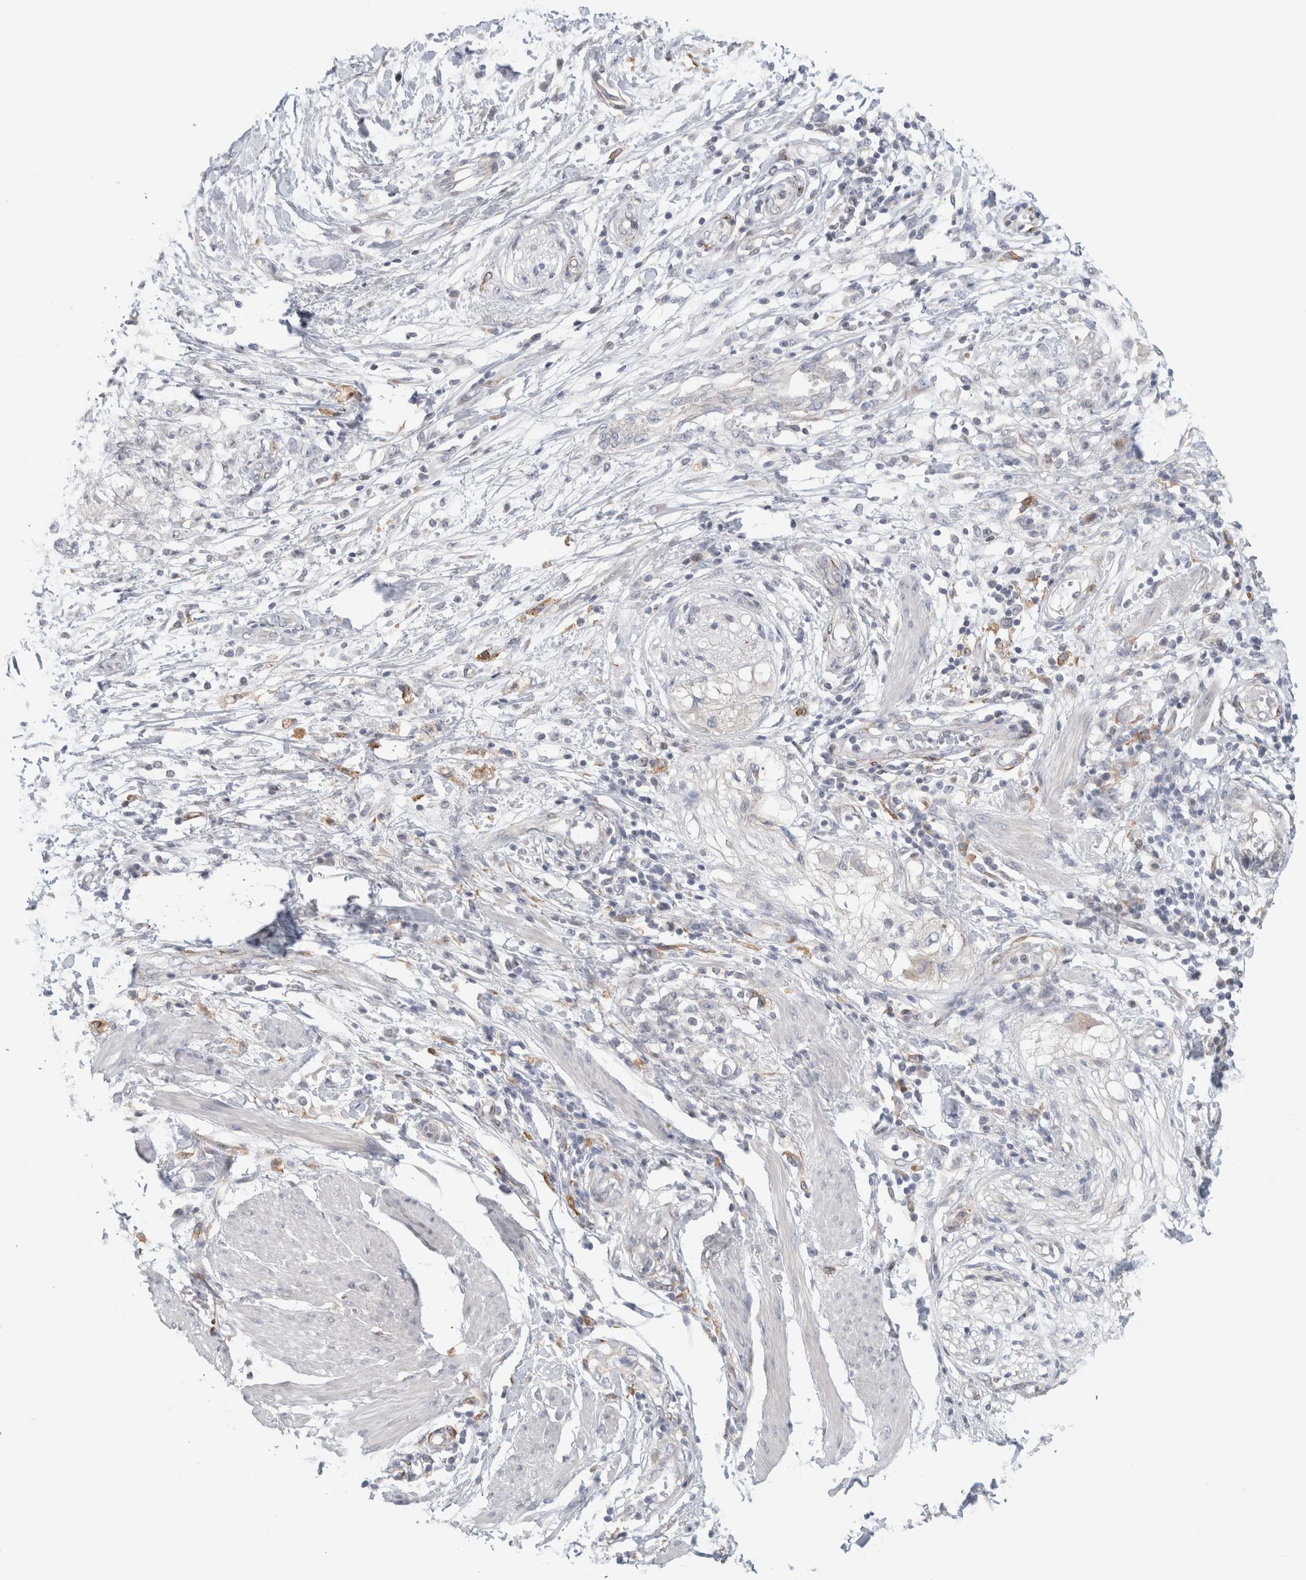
{"staining": {"intensity": "negative", "quantity": "none", "location": "none"}, "tissue": "pancreatic cancer", "cell_type": "Tumor cells", "image_type": "cancer", "snomed": [{"axis": "morphology", "description": "Normal tissue, NOS"}, {"axis": "morphology", "description": "Adenocarcinoma, NOS"}, {"axis": "topography", "description": "Pancreas"}, {"axis": "topography", "description": "Duodenum"}], "caption": "DAB immunohistochemical staining of human pancreatic cancer (adenocarcinoma) shows no significant expression in tumor cells.", "gene": "SYTL5", "patient": {"sex": "female", "age": 60}}